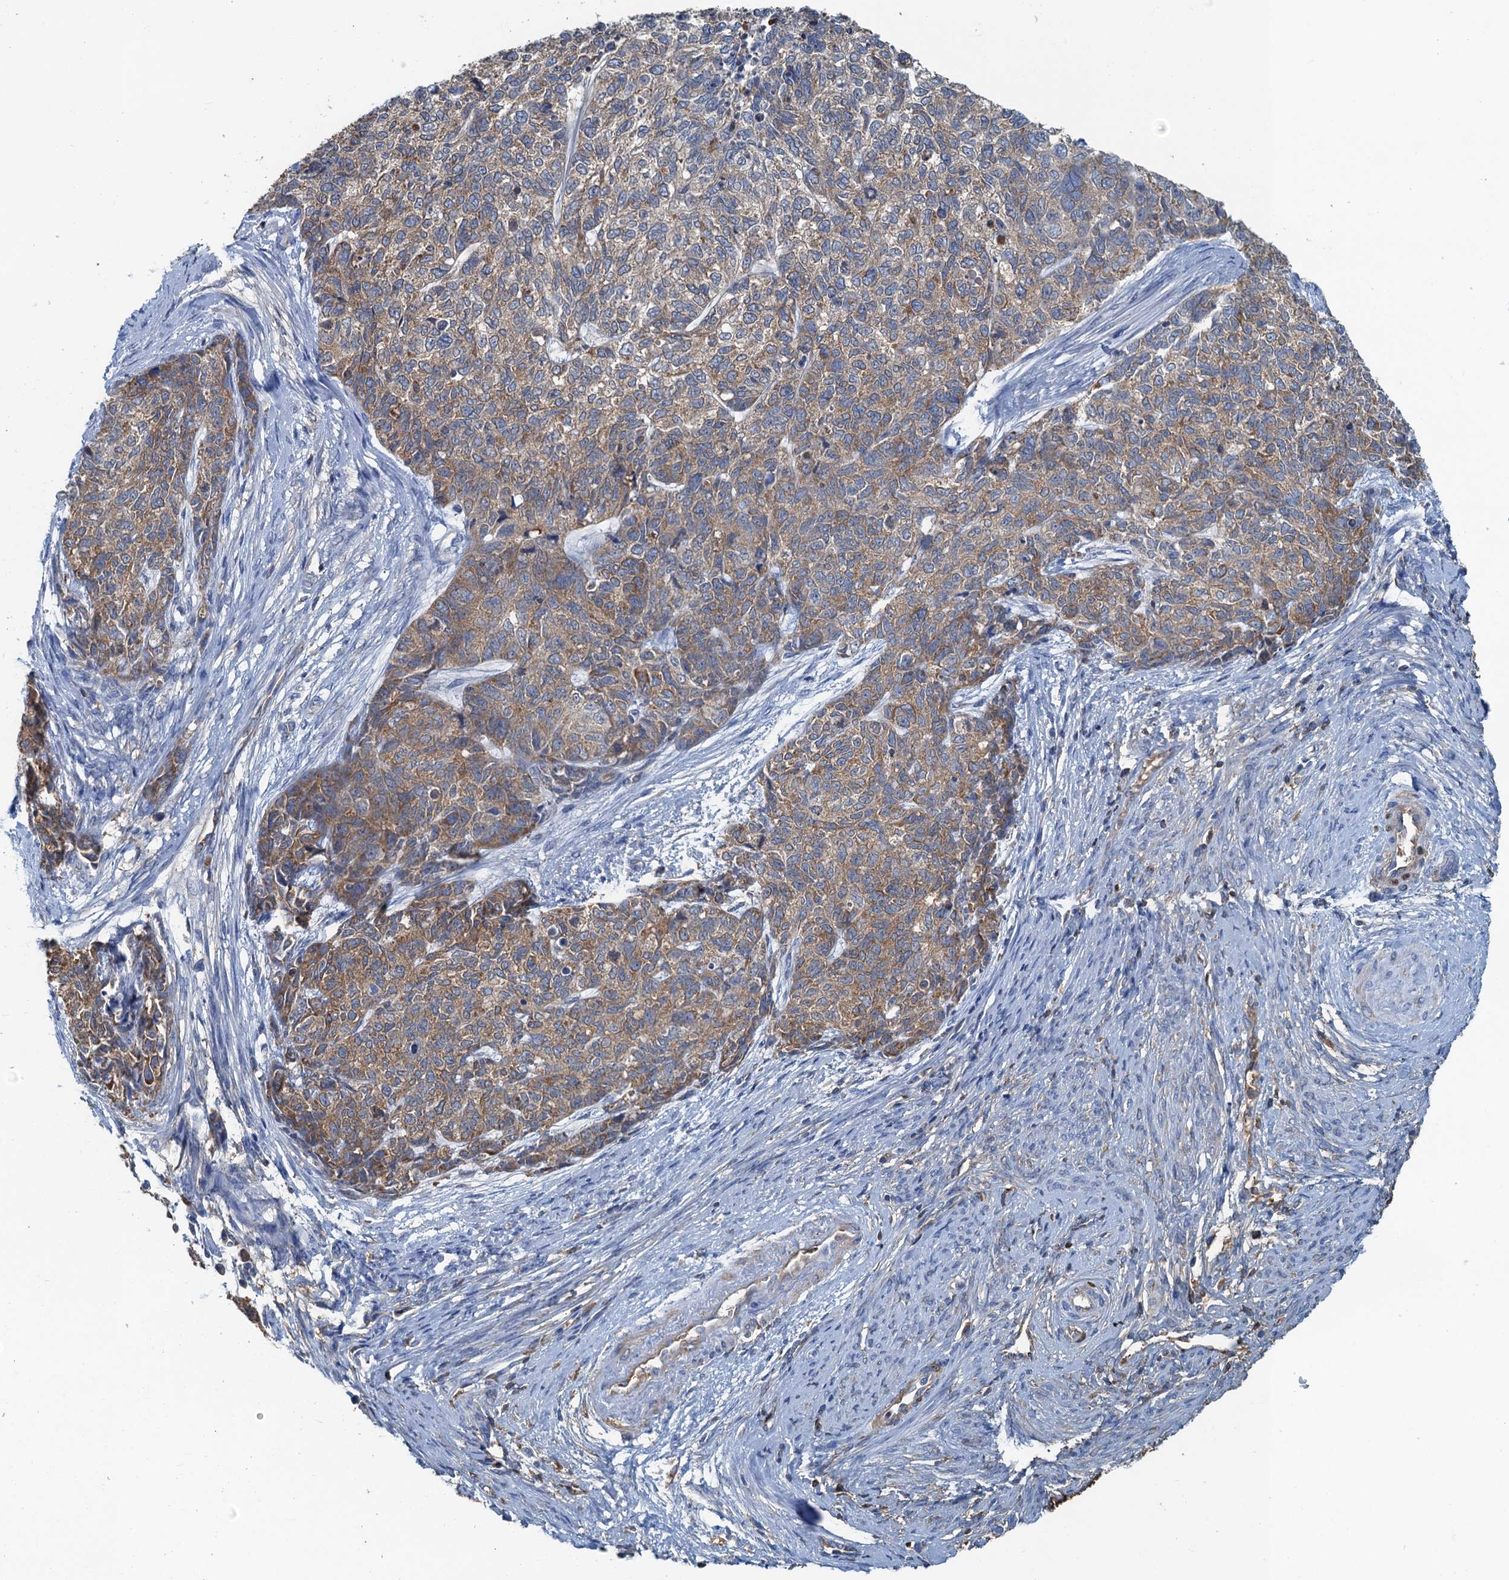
{"staining": {"intensity": "moderate", "quantity": ">75%", "location": "cytoplasmic/membranous"}, "tissue": "cervical cancer", "cell_type": "Tumor cells", "image_type": "cancer", "snomed": [{"axis": "morphology", "description": "Squamous cell carcinoma, NOS"}, {"axis": "topography", "description": "Cervix"}], "caption": "This is a photomicrograph of immunohistochemistry staining of squamous cell carcinoma (cervical), which shows moderate staining in the cytoplasmic/membranous of tumor cells.", "gene": "LSM14B", "patient": {"sex": "female", "age": 63}}